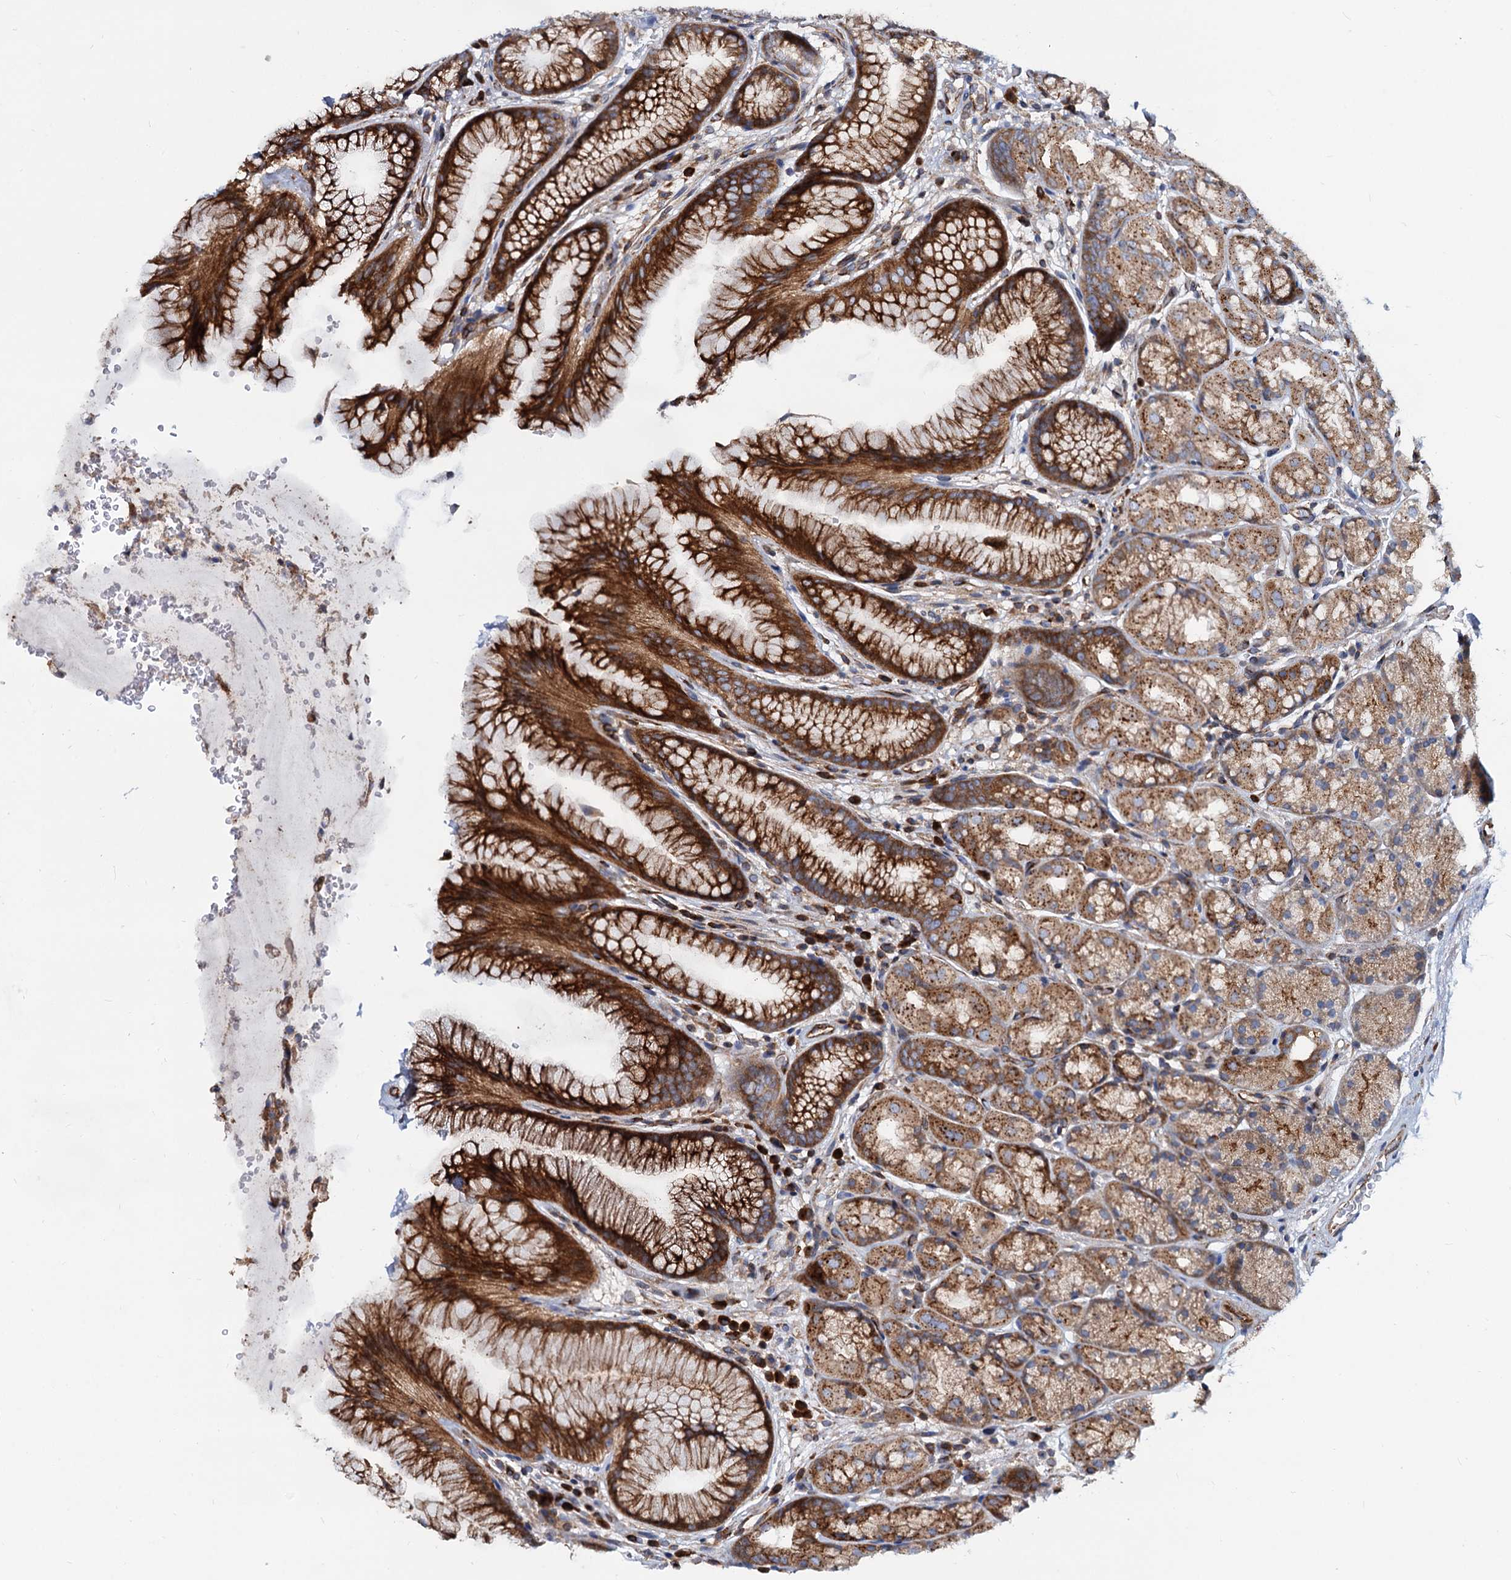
{"staining": {"intensity": "moderate", "quantity": ">75%", "location": "cytoplasmic/membranous"}, "tissue": "stomach", "cell_type": "Glandular cells", "image_type": "normal", "snomed": [{"axis": "morphology", "description": "Normal tissue, NOS"}, {"axis": "topography", "description": "Stomach"}], "caption": "Stomach stained with immunohistochemistry shows moderate cytoplasmic/membranous expression in approximately >75% of glandular cells. Immunohistochemistry stains the protein in brown and the nuclei are stained blue.", "gene": "PSEN1", "patient": {"sex": "male", "age": 63}}